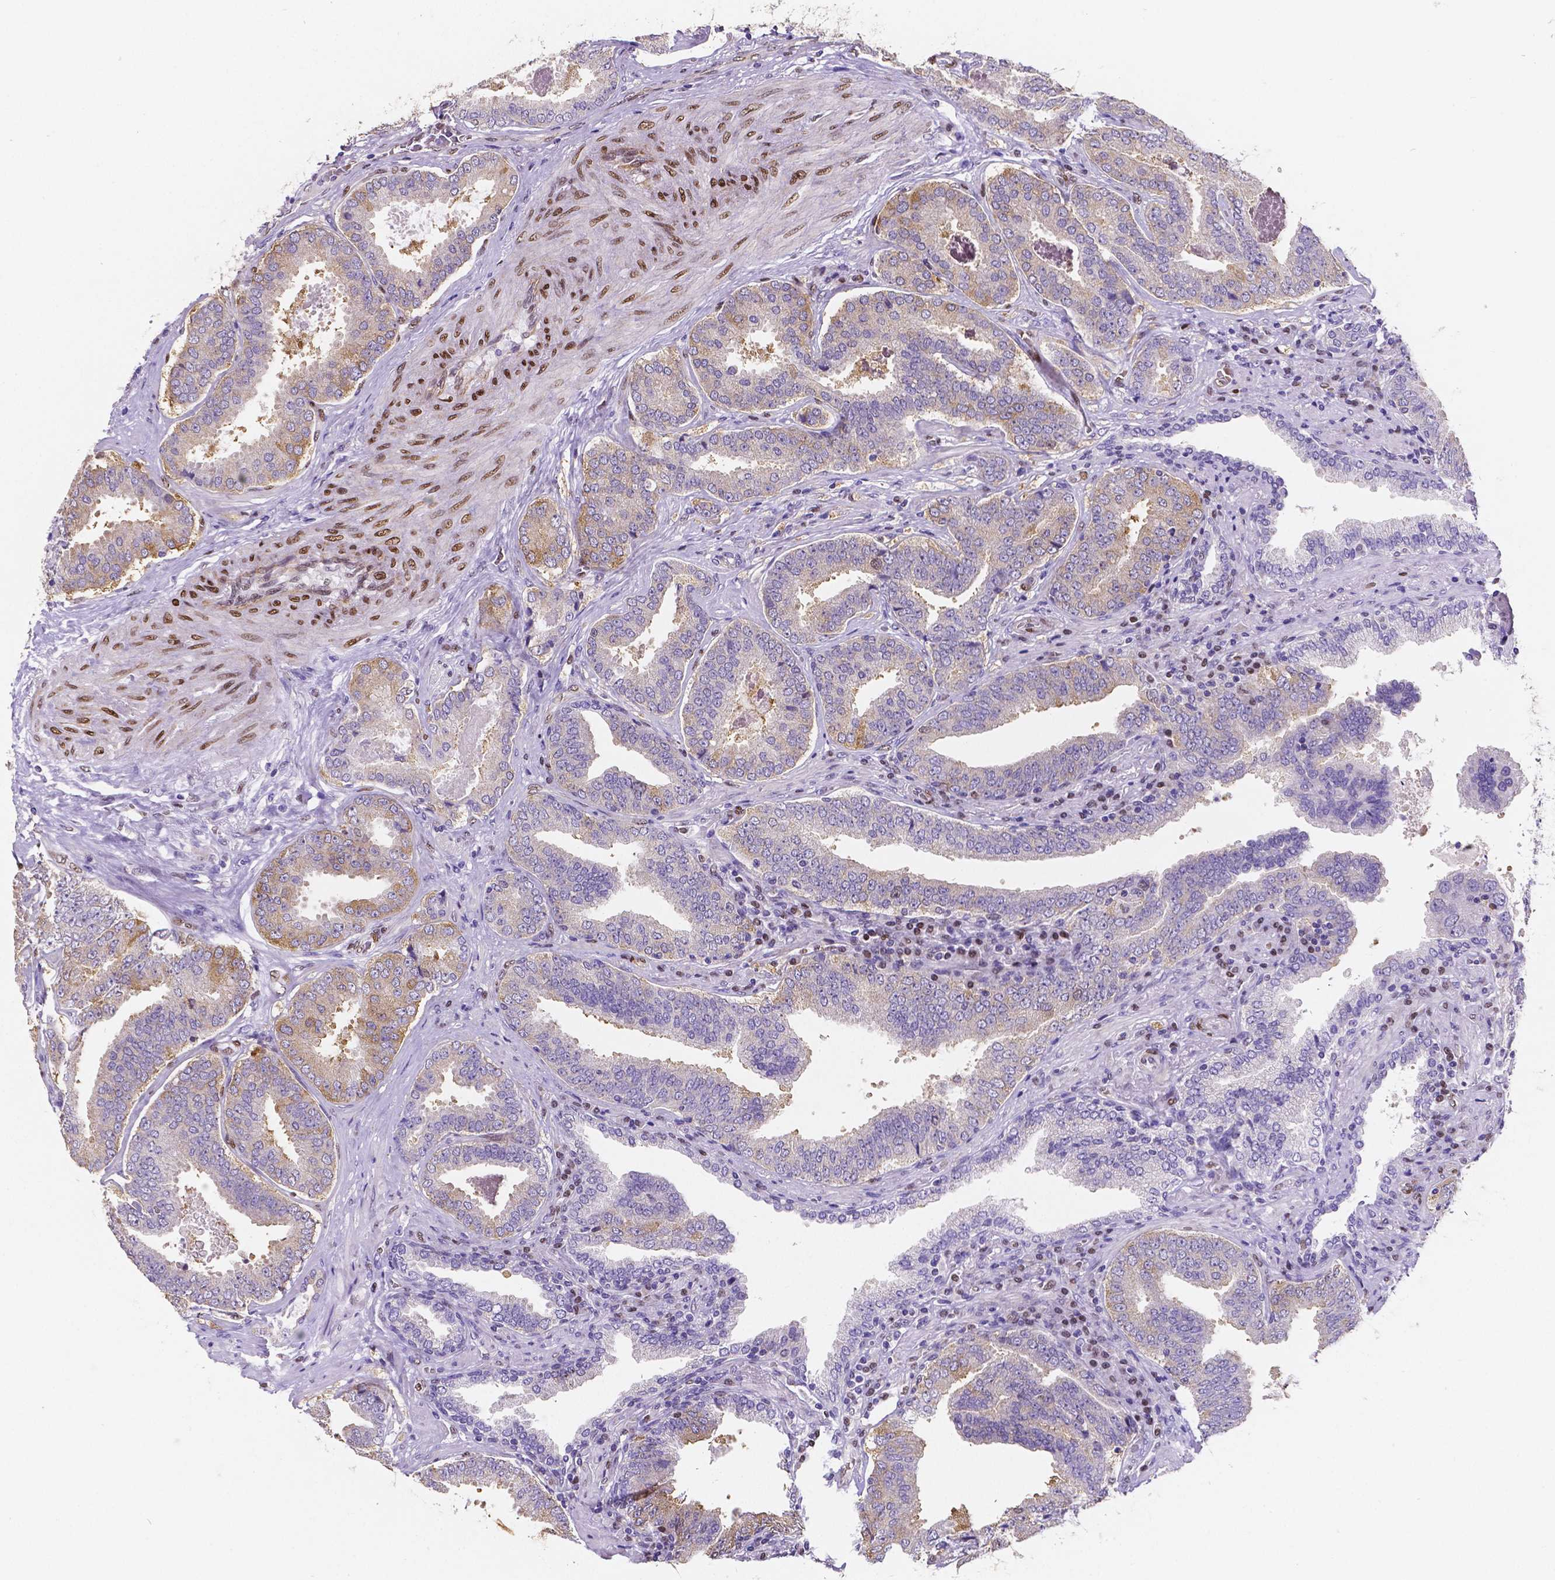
{"staining": {"intensity": "weak", "quantity": "<25%", "location": "cytoplasmic/membranous"}, "tissue": "prostate cancer", "cell_type": "Tumor cells", "image_type": "cancer", "snomed": [{"axis": "morphology", "description": "Adenocarcinoma, NOS"}, {"axis": "topography", "description": "Prostate"}], "caption": "Tumor cells show no significant expression in adenocarcinoma (prostate).", "gene": "MEF2C", "patient": {"sex": "male", "age": 64}}